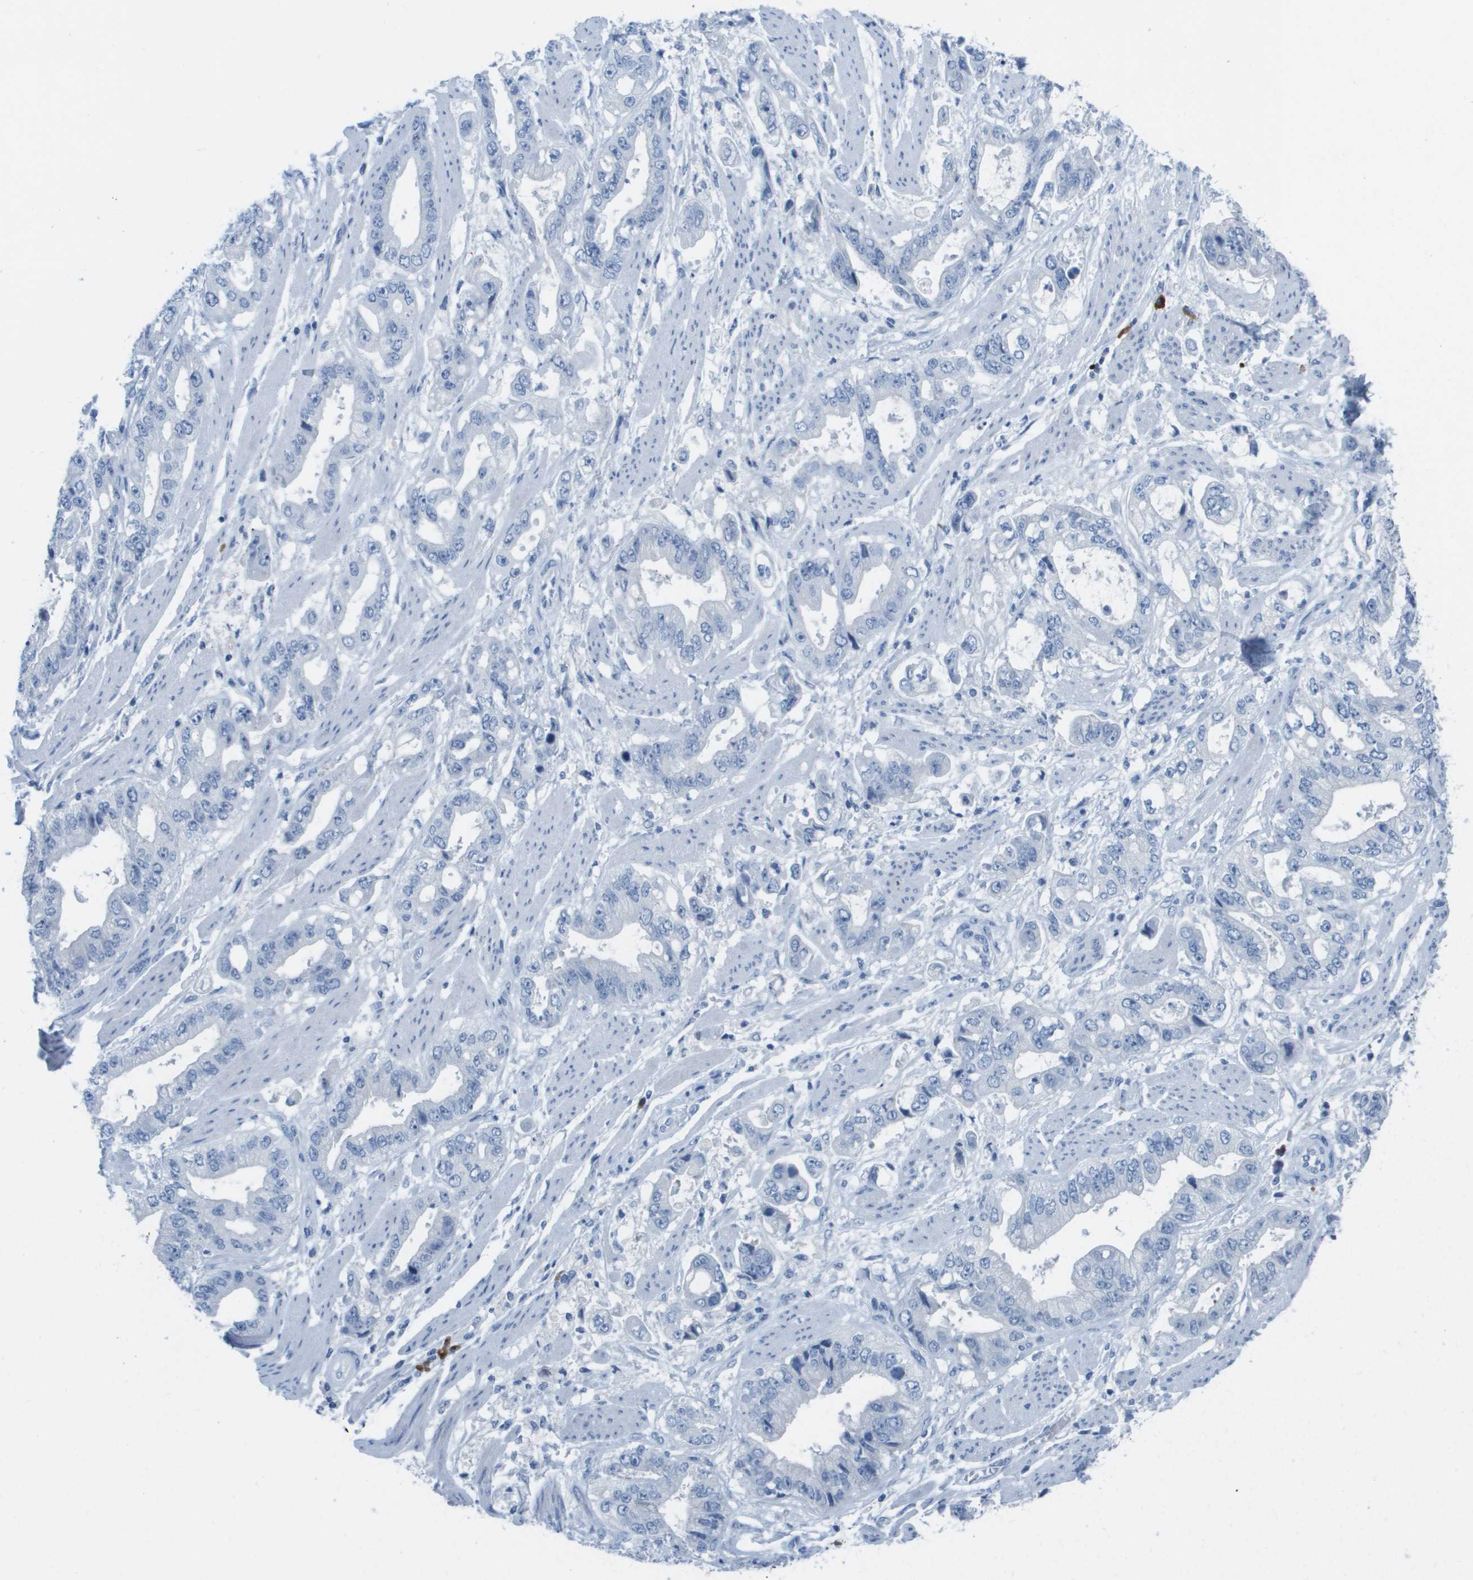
{"staining": {"intensity": "negative", "quantity": "none", "location": "none"}, "tissue": "stomach cancer", "cell_type": "Tumor cells", "image_type": "cancer", "snomed": [{"axis": "morphology", "description": "Normal tissue, NOS"}, {"axis": "morphology", "description": "Adenocarcinoma, NOS"}, {"axis": "topography", "description": "Stomach"}], "caption": "This is an immunohistochemistry (IHC) image of stomach cancer (adenocarcinoma). There is no expression in tumor cells.", "gene": "GPR18", "patient": {"sex": "male", "age": 62}}